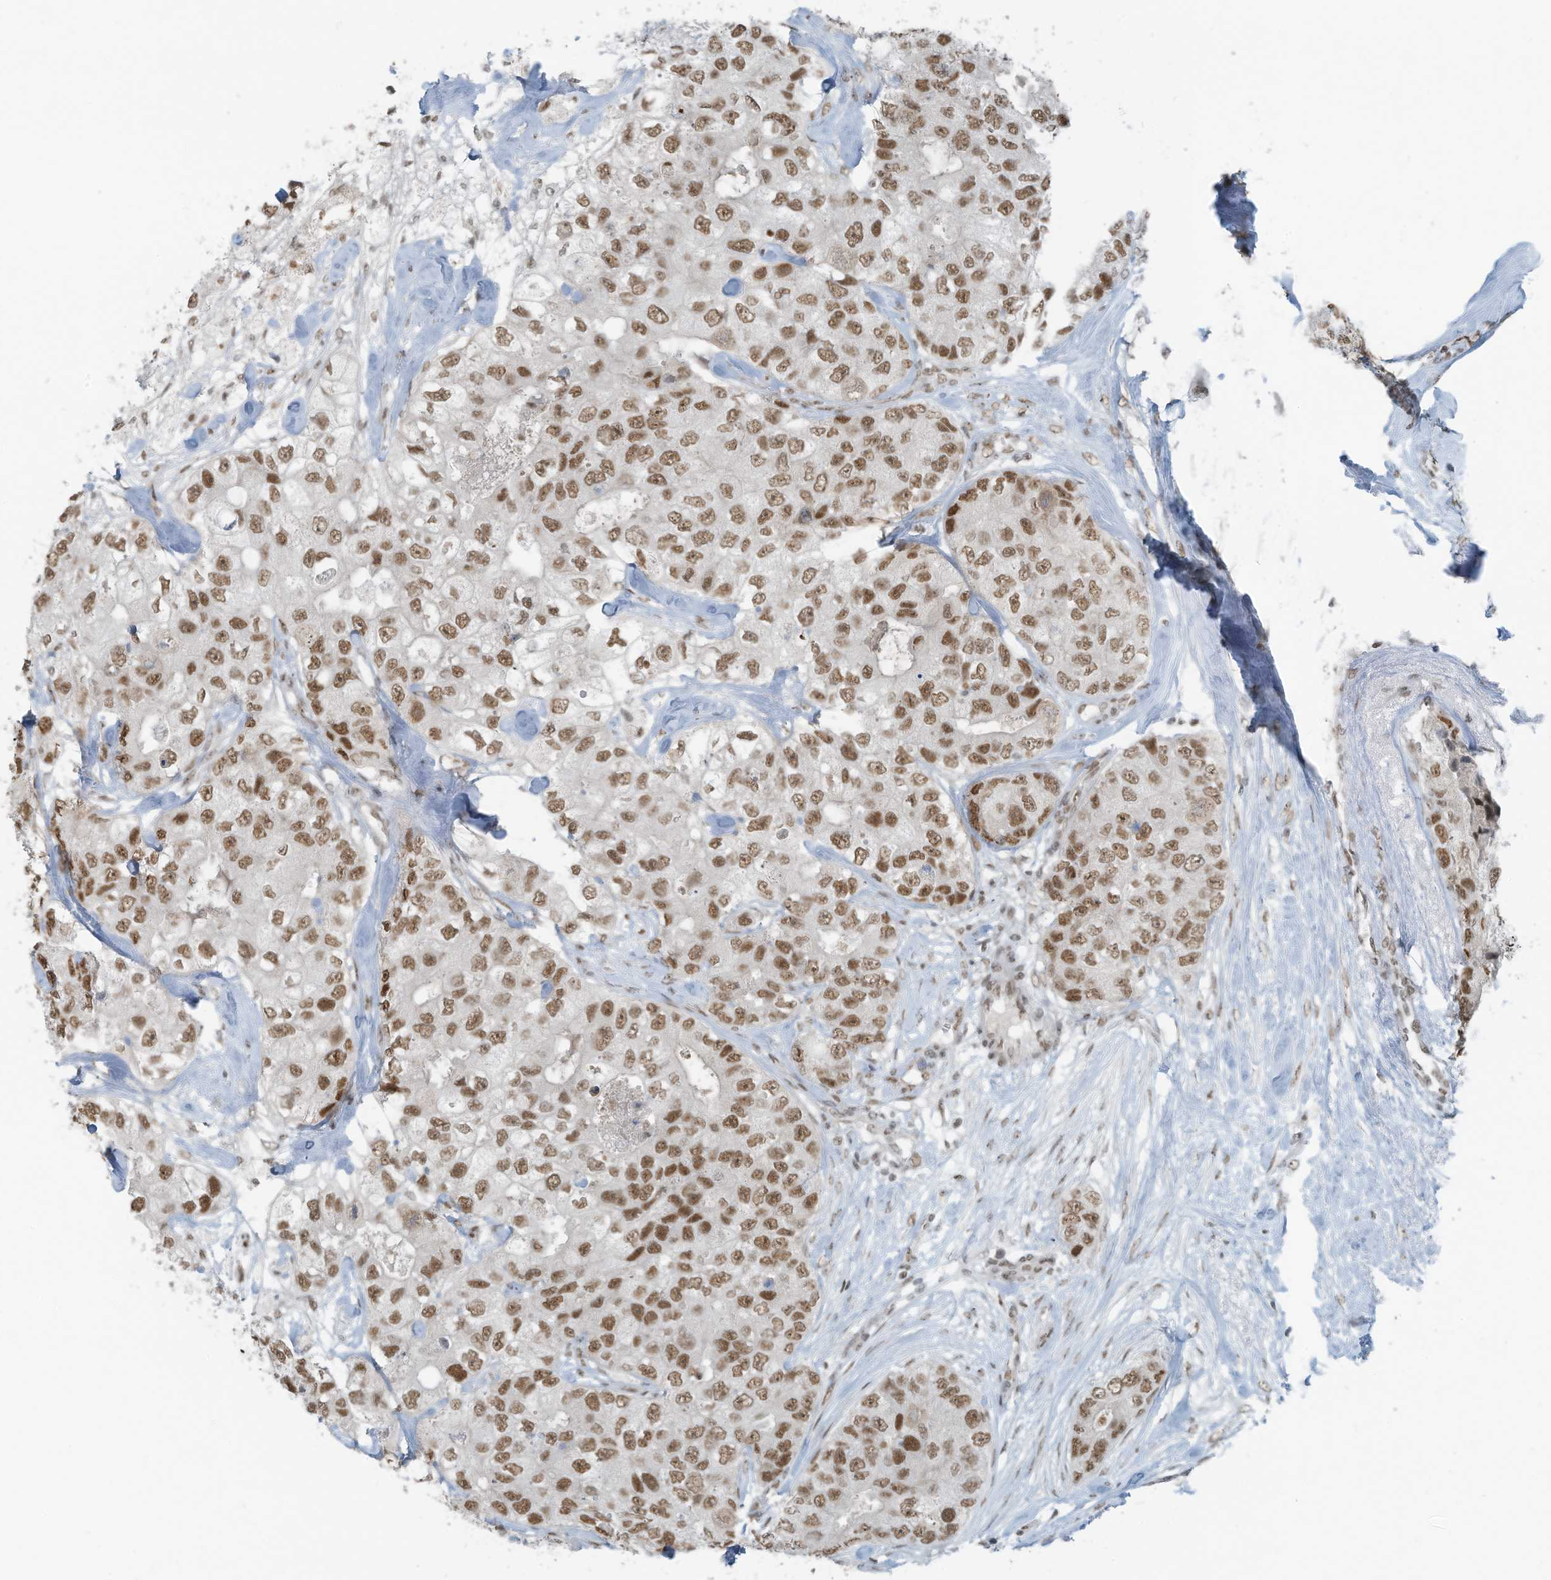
{"staining": {"intensity": "moderate", "quantity": ">75%", "location": "nuclear"}, "tissue": "breast cancer", "cell_type": "Tumor cells", "image_type": "cancer", "snomed": [{"axis": "morphology", "description": "Duct carcinoma"}, {"axis": "topography", "description": "Breast"}], "caption": "An immunohistochemistry (IHC) image of tumor tissue is shown. Protein staining in brown highlights moderate nuclear positivity in intraductal carcinoma (breast) within tumor cells.", "gene": "WRNIP1", "patient": {"sex": "female", "age": 62}}